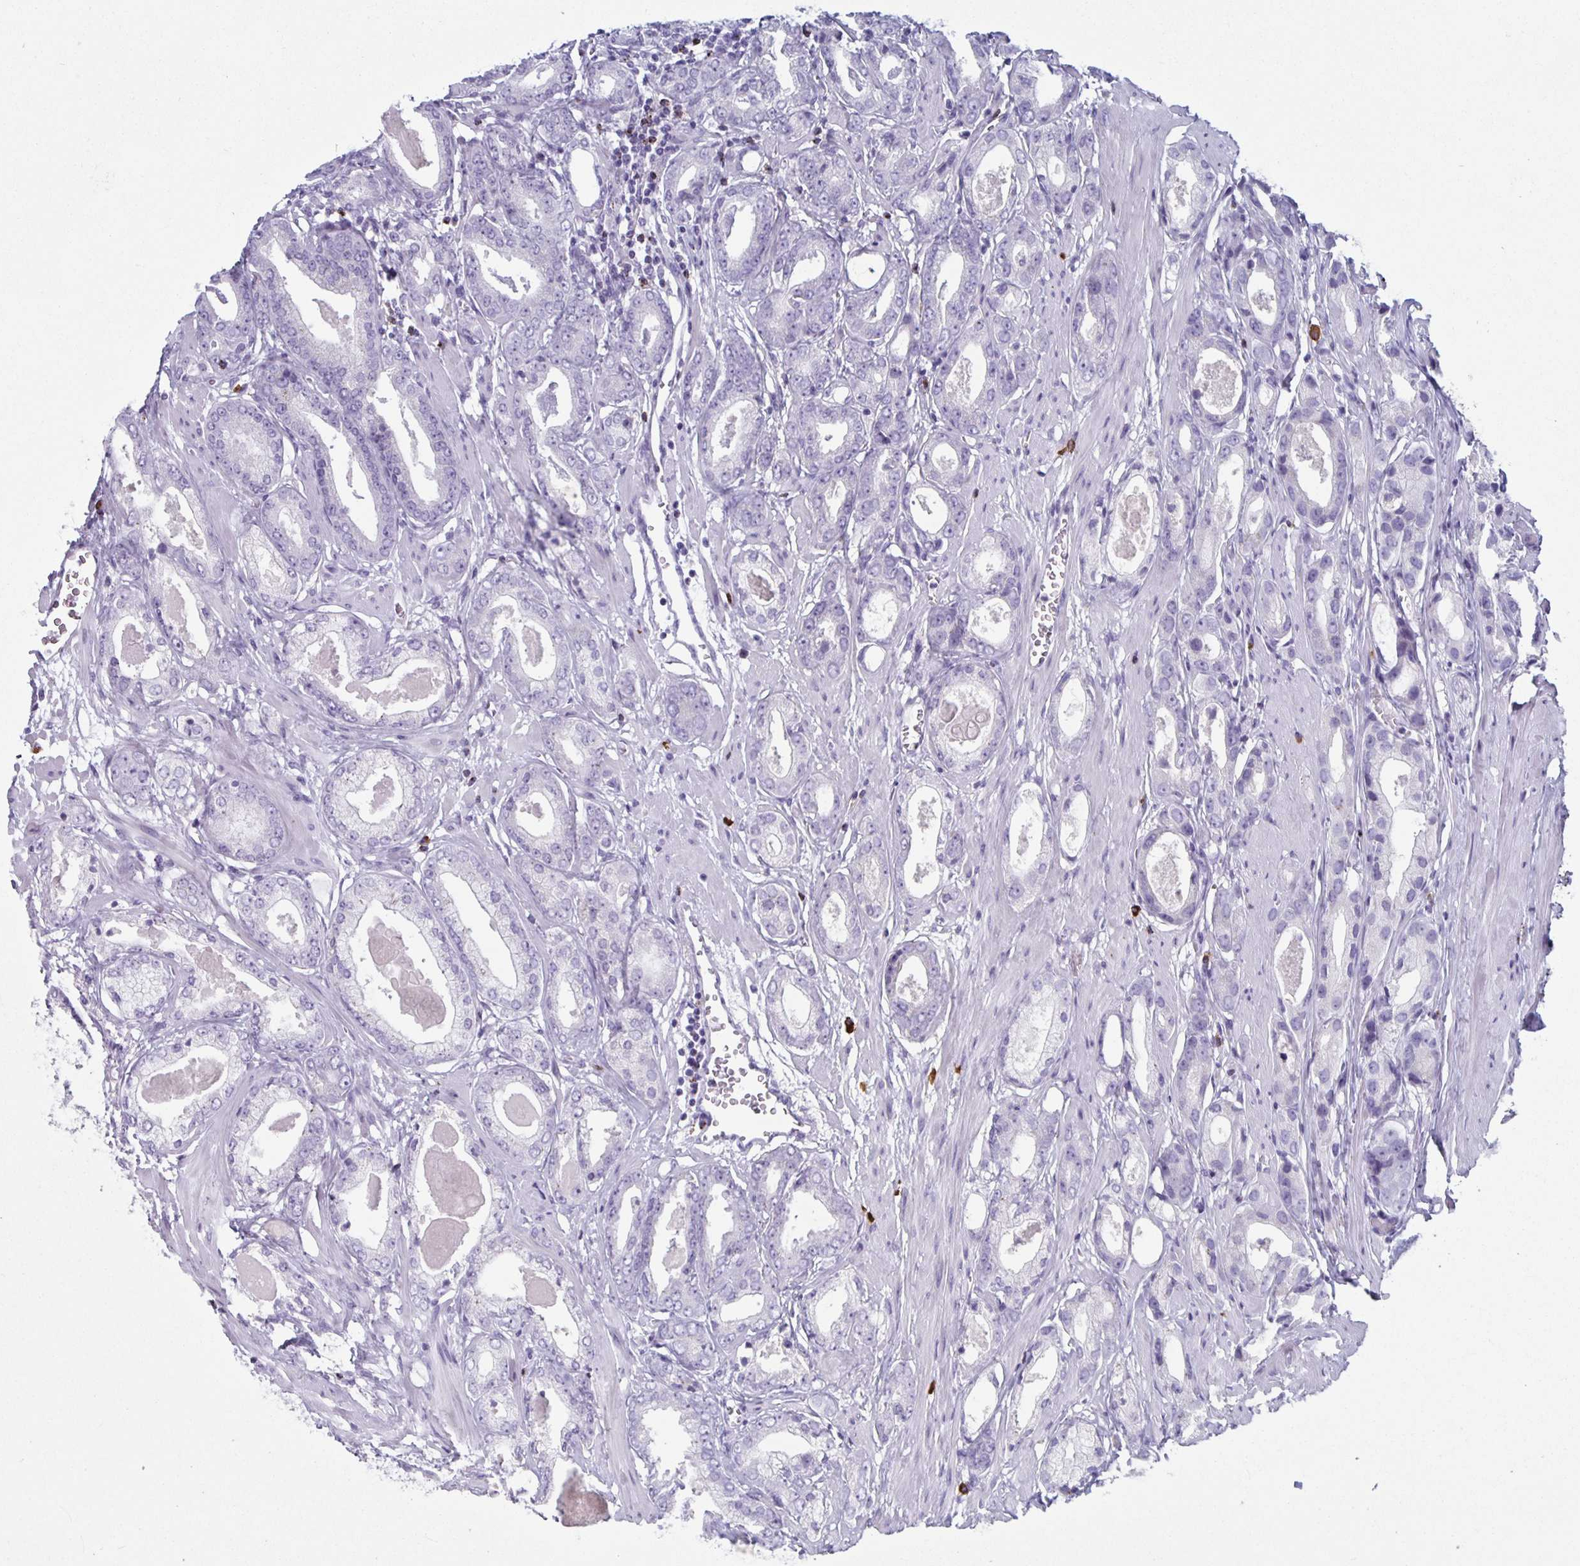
{"staining": {"intensity": "negative", "quantity": "none", "location": "none"}, "tissue": "prostate cancer", "cell_type": "Tumor cells", "image_type": "cancer", "snomed": [{"axis": "morphology", "description": "Adenocarcinoma, NOS"}, {"axis": "morphology", "description": "Adenocarcinoma, Low grade"}, {"axis": "topography", "description": "Prostate"}], "caption": "DAB immunohistochemical staining of adenocarcinoma (prostate) displays no significant staining in tumor cells.", "gene": "GZMK", "patient": {"sex": "male", "age": 64}}